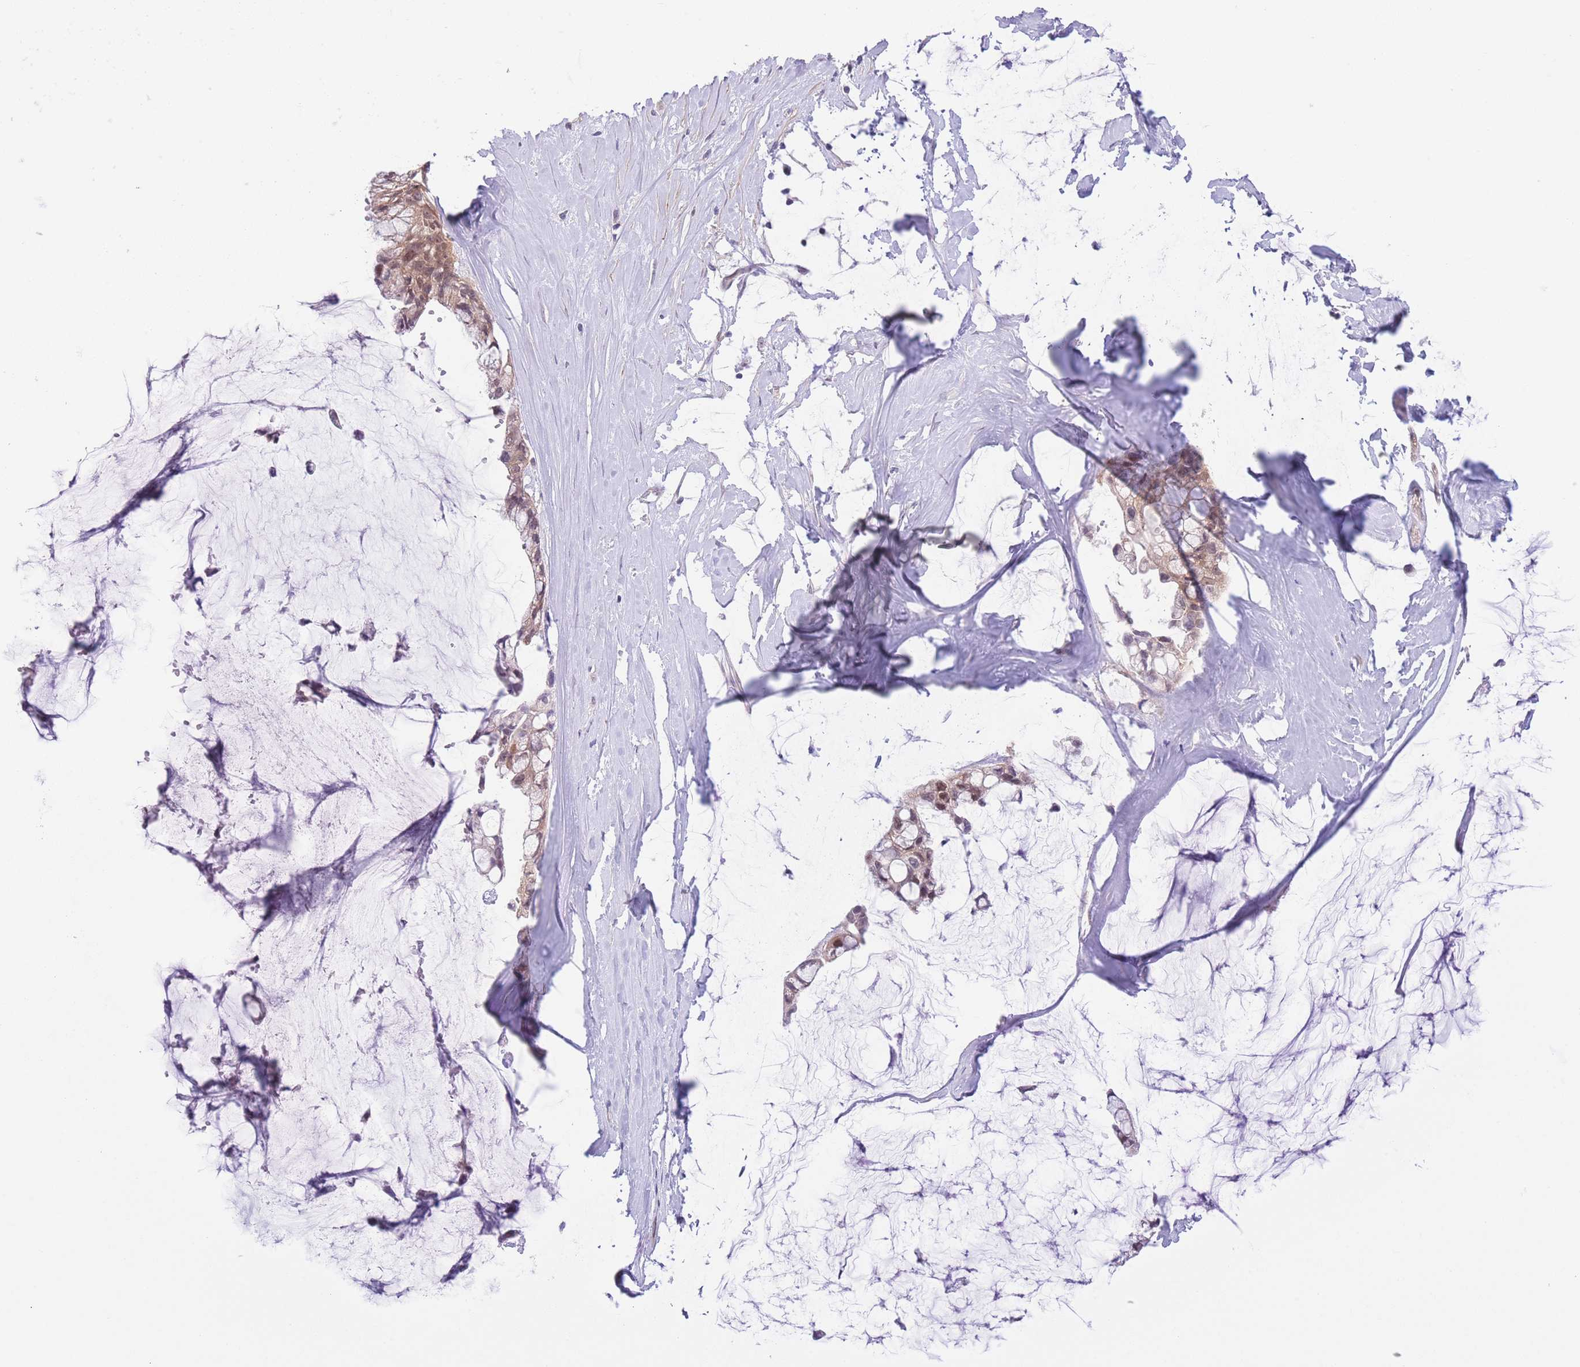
{"staining": {"intensity": "moderate", "quantity": ">75%", "location": "cytoplasmic/membranous,nuclear"}, "tissue": "ovarian cancer", "cell_type": "Tumor cells", "image_type": "cancer", "snomed": [{"axis": "morphology", "description": "Cystadenocarcinoma, mucinous, NOS"}, {"axis": "topography", "description": "Ovary"}], "caption": "Moderate cytoplasmic/membranous and nuclear expression for a protein is appreciated in about >75% of tumor cells of ovarian mucinous cystadenocarcinoma using immunohistochemistry.", "gene": "C9orf152", "patient": {"sex": "female", "age": 39}}